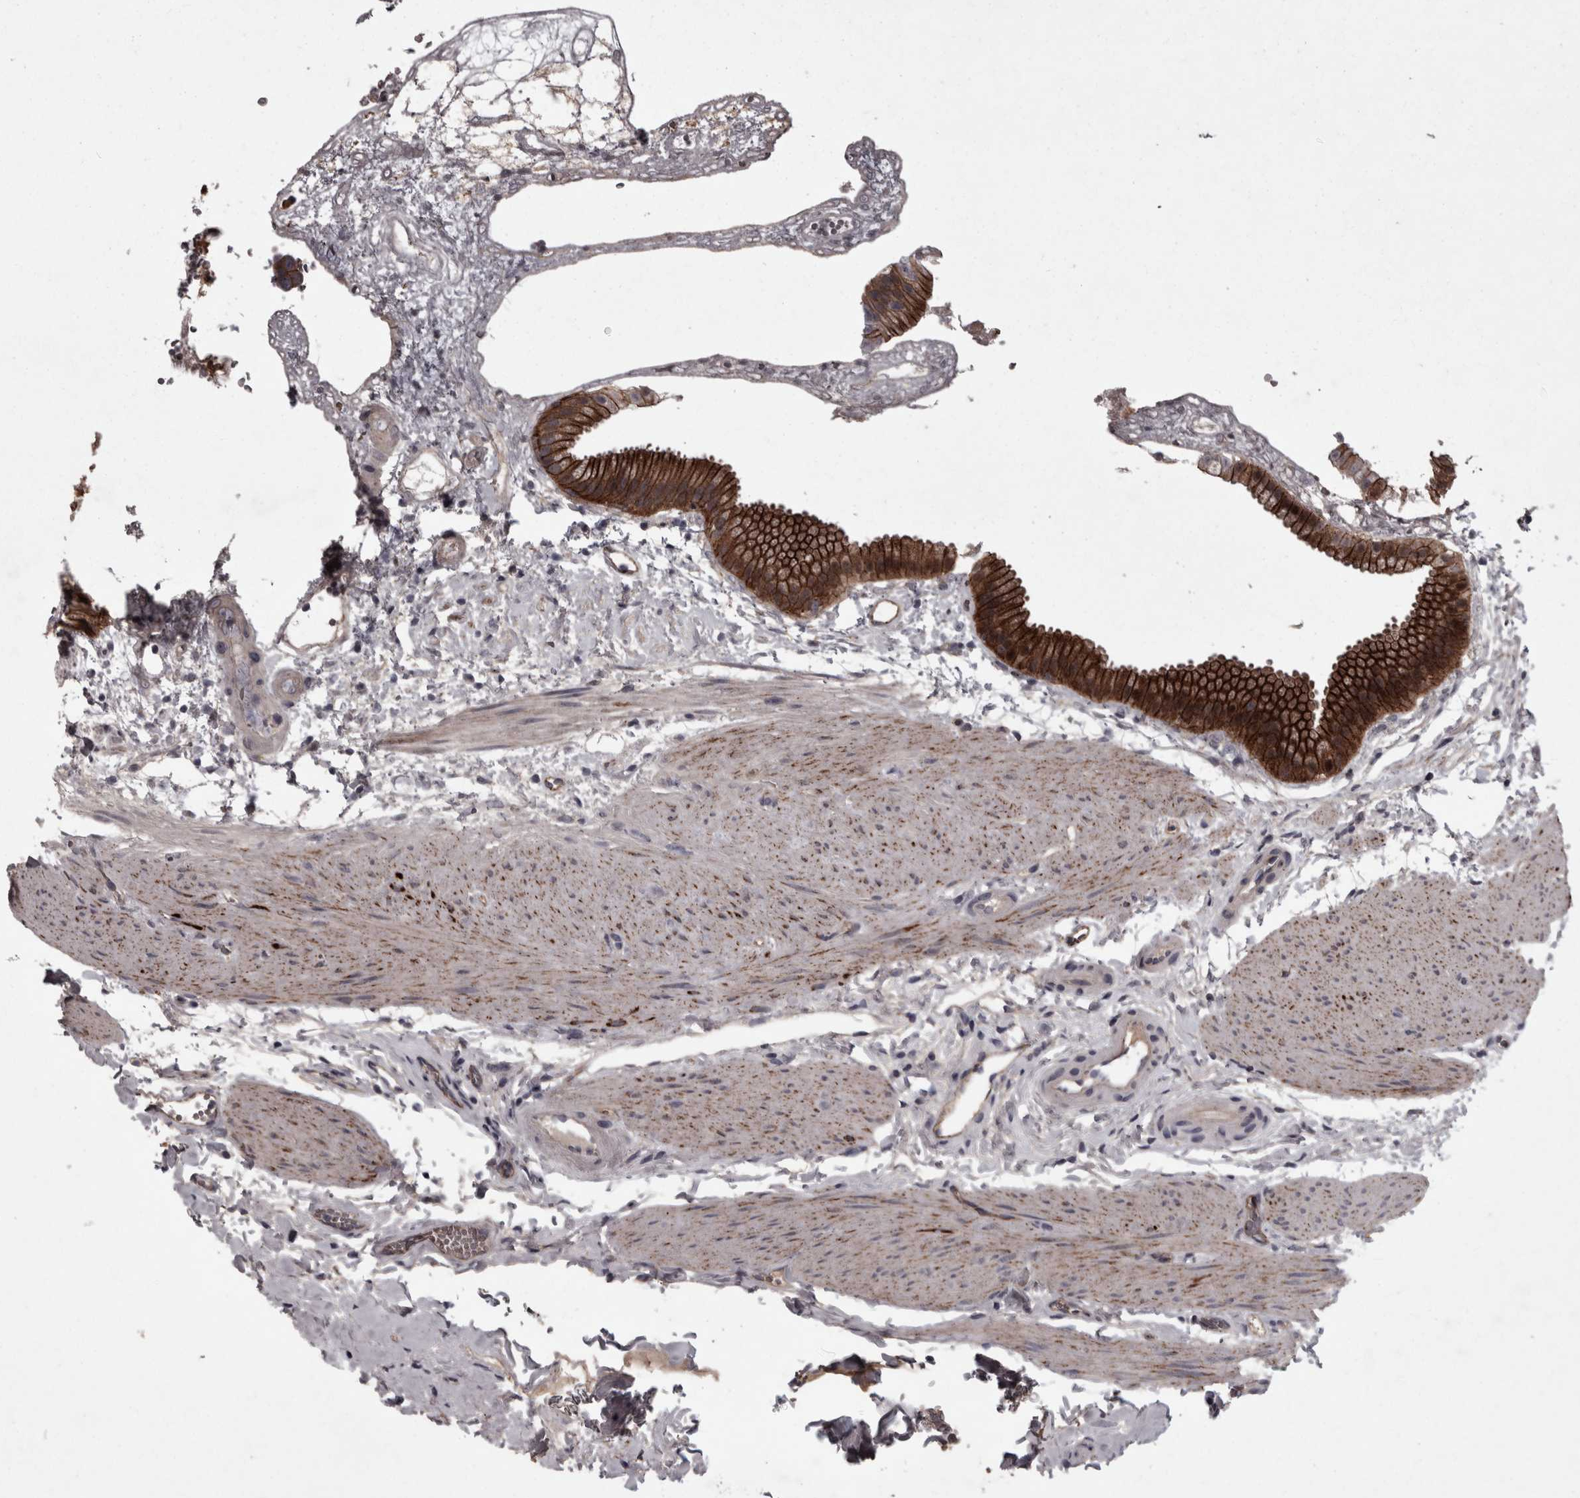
{"staining": {"intensity": "strong", "quantity": ">75%", "location": "cytoplasmic/membranous"}, "tissue": "gallbladder", "cell_type": "Glandular cells", "image_type": "normal", "snomed": [{"axis": "morphology", "description": "Normal tissue, NOS"}, {"axis": "topography", "description": "Gallbladder"}], "caption": "Brown immunohistochemical staining in benign gallbladder shows strong cytoplasmic/membranous expression in about >75% of glandular cells.", "gene": "PCDH17", "patient": {"sex": "female", "age": 64}}